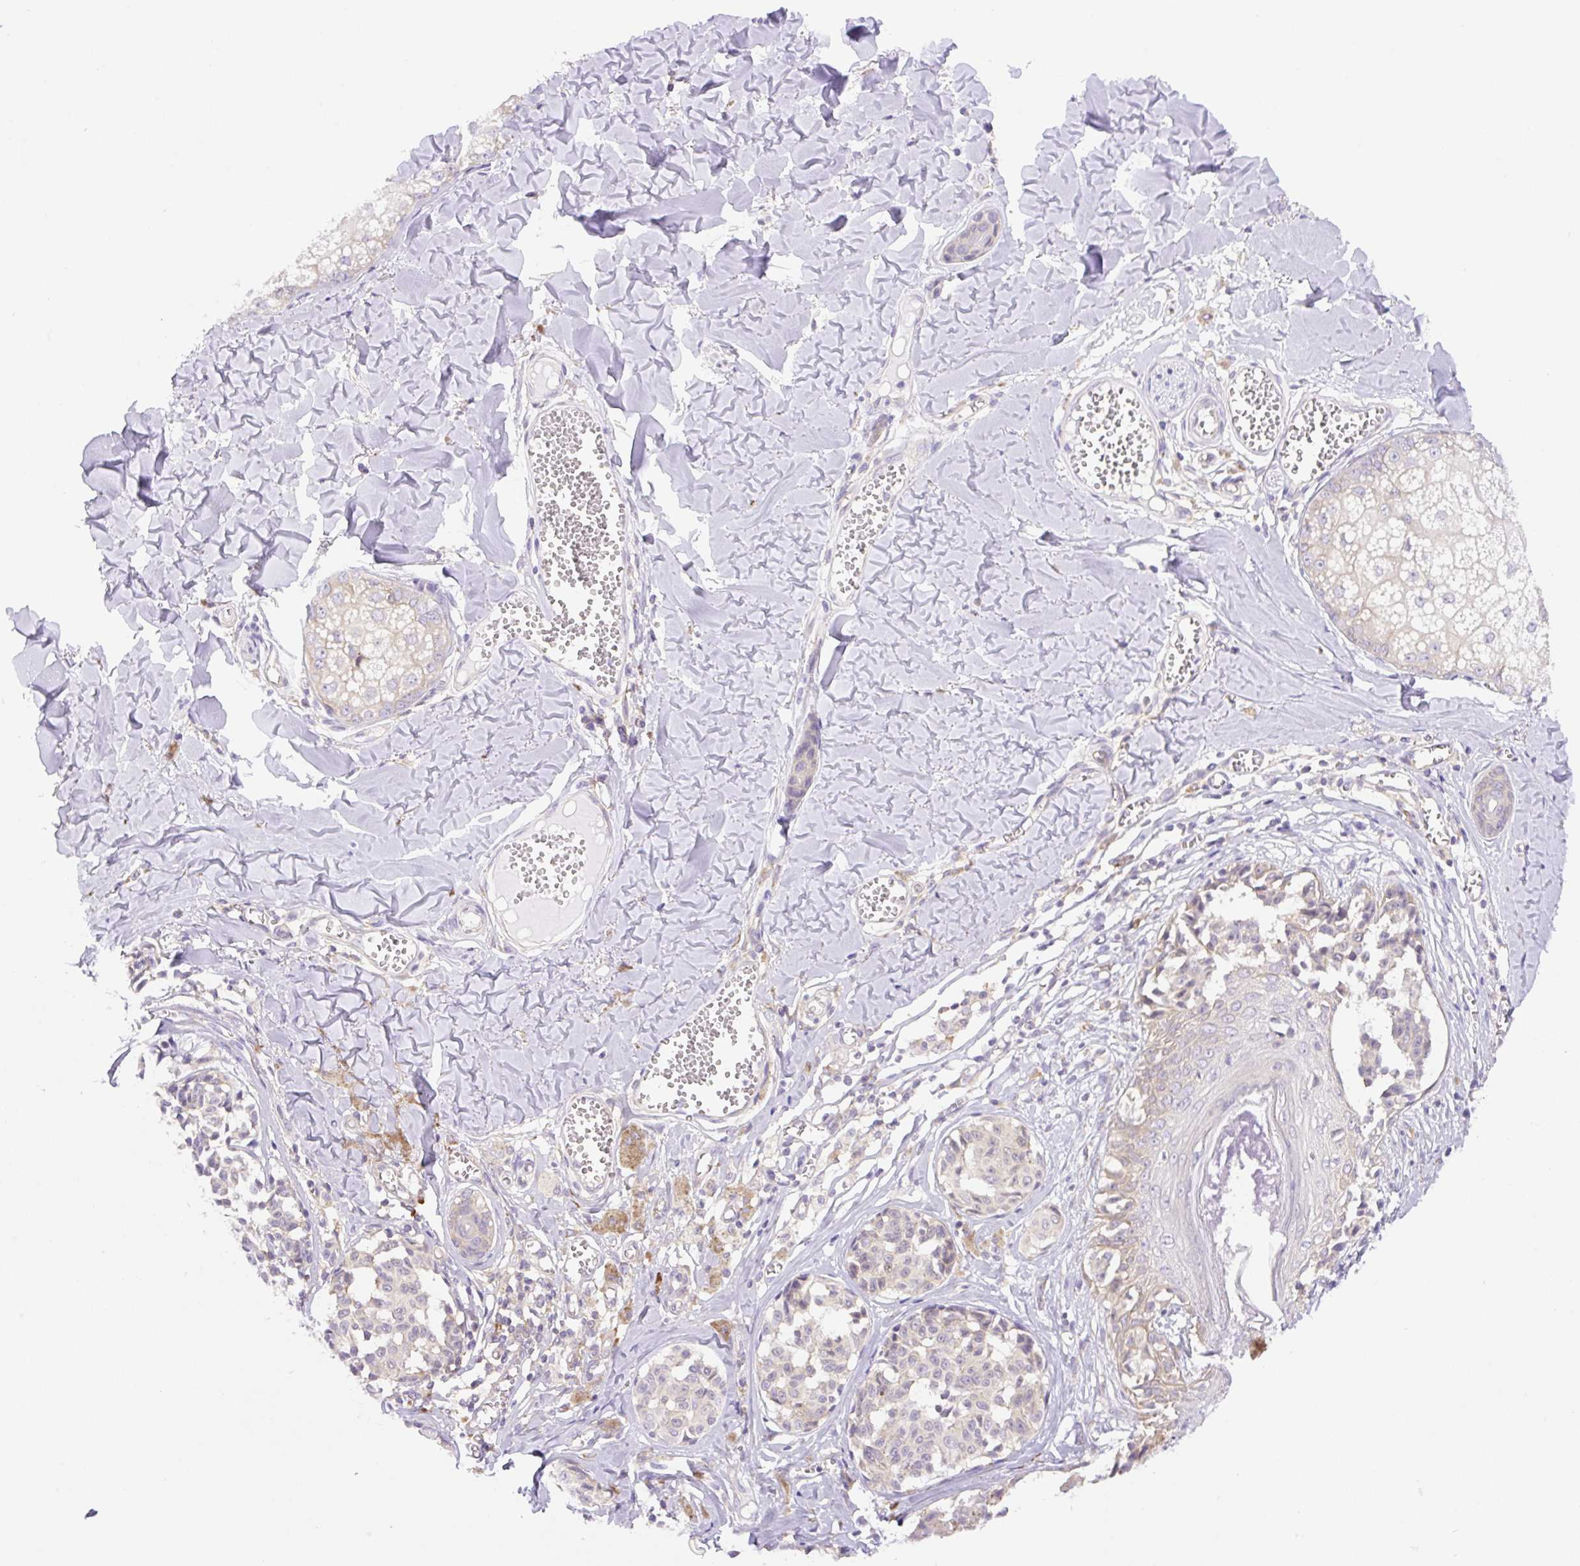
{"staining": {"intensity": "negative", "quantity": "none", "location": "none"}, "tissue": "melanoma", "cell_type": "Tumor cells", "image_type": "cancer", "snomed": [{"axis": "morphology", "description": "Malignant melanoma, NOS"}, {"axis": "topography", "description": "Skin"}], "caption": "An image of malignant melanoma stained for a protein exhibits no brown staining in tumor cells.", "gene": "CAMK2B", "patient": {"sex": "female", "age": 43}}